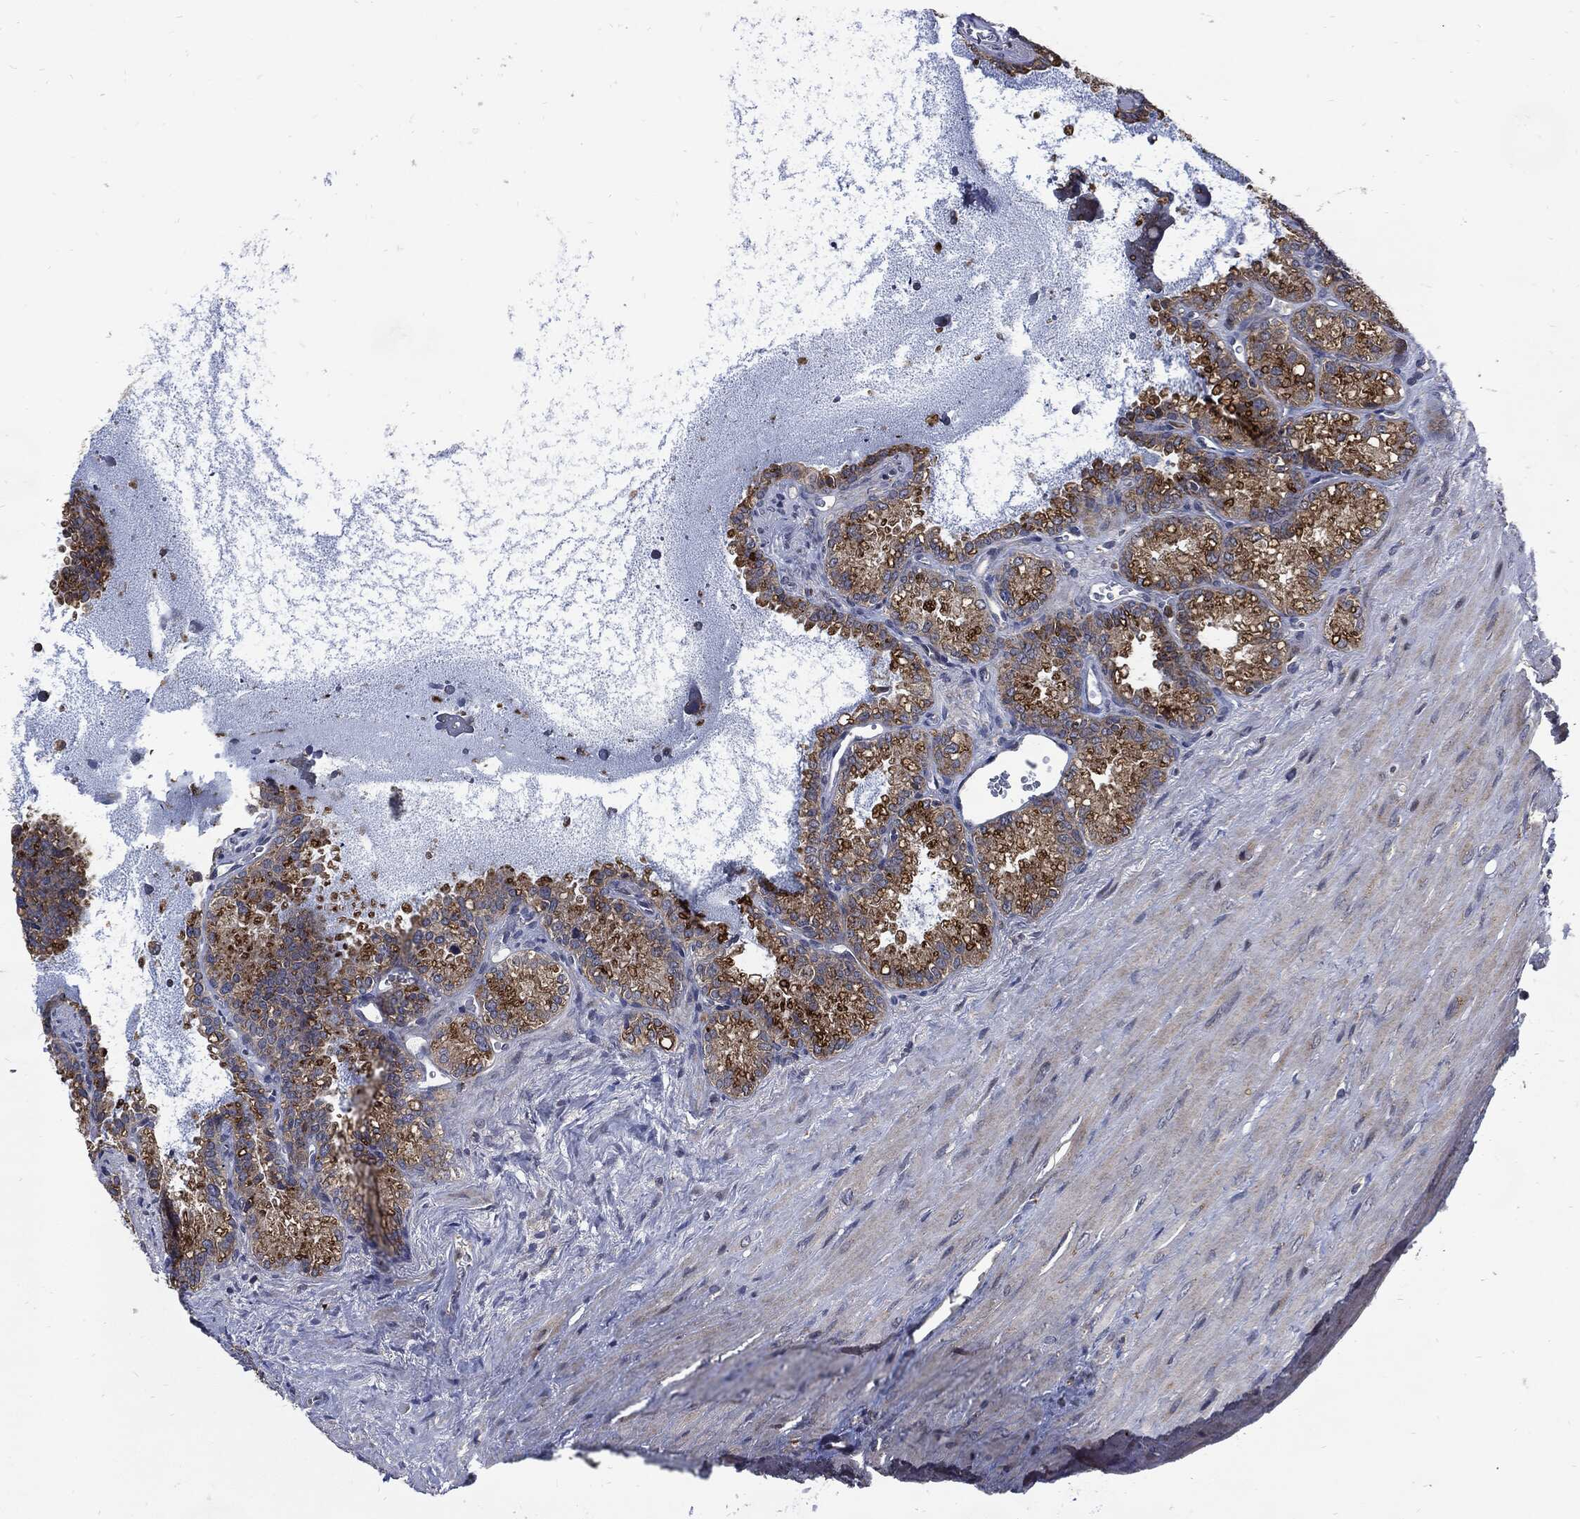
{"staining": {"intensity": "strong", "quantity": ">75%", "location": "cytoplasmic/membranous"}, "tissue": "seminal vesicle", "cell_type": "Glandular cells", "image_type": "normal", "snomed": [{"axis": "morphology", "description": "Normal tissue, NOS"}, {"axis": "topography", "description": "Seminal veicle"}], "caption": "DAB immunohistochemical staining of benign seminal vesicle exhibits strong cytoplasmic/membranous protein expression in about >75% of glandular cells. (DAB IHC, brown staining for protein, blue staining for nuclei).", "gene": "SLC31A2", "patient": {"sex": "male", "age": 68}}